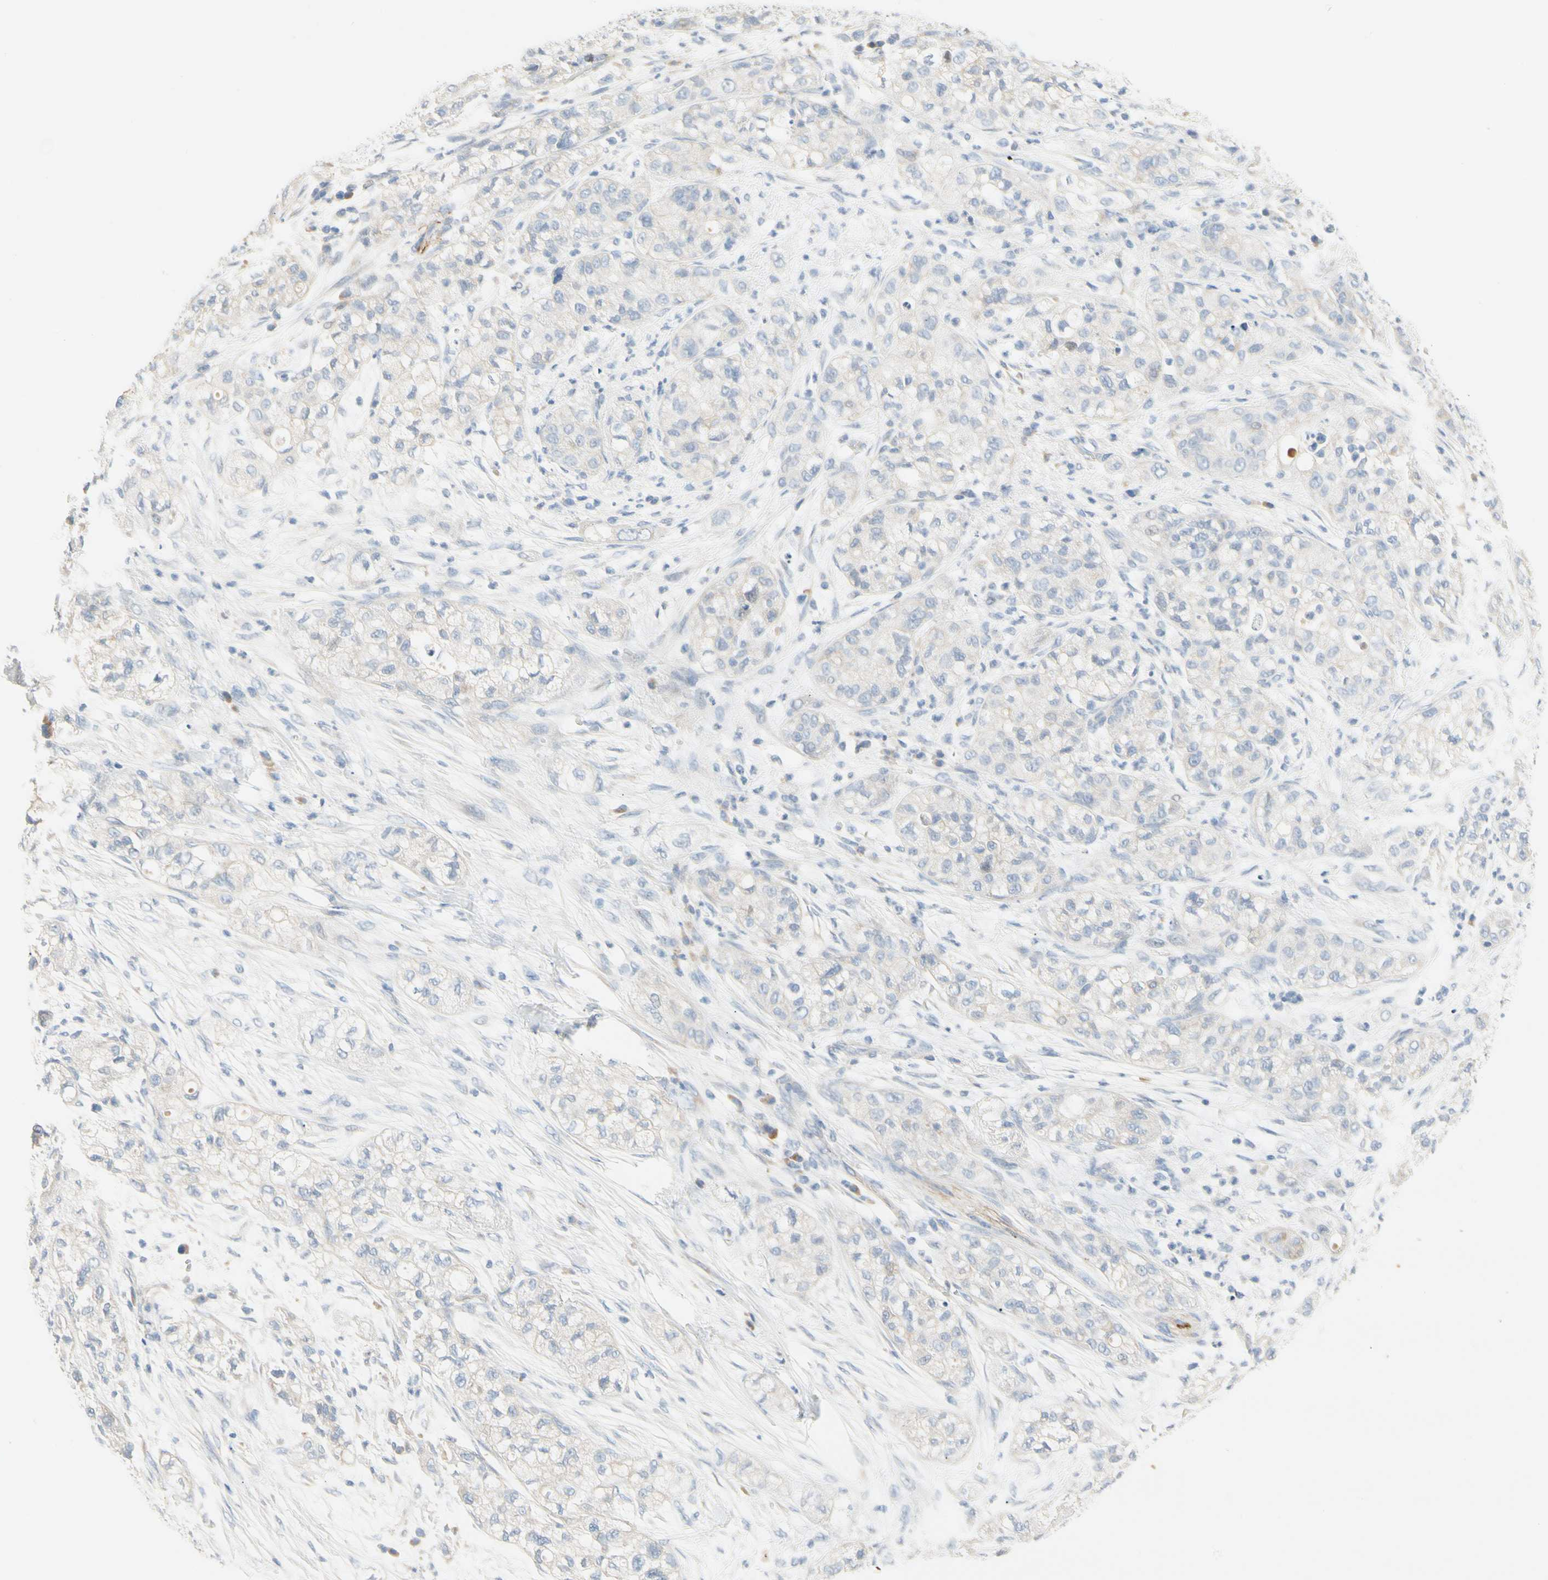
{"staining": {"intensity": "negative", "quantity": "none", "location": "none"}, "tissue": "pancreatic cancer", "cell_type": "Tumor cells", "image_type": "cancer", "snomed": [{"axis": "morphology", "description": "Adenocarcinoma, NOS"}, {"axis": "topography", "description": "Pancreas"}], "caption": "A histopathology image of human pancreatic cancer (adenocarcinoma) is negative for staining in tumor cells.", "gene": "CCM2L", "patient": {"sex": "female", "age": 78}}